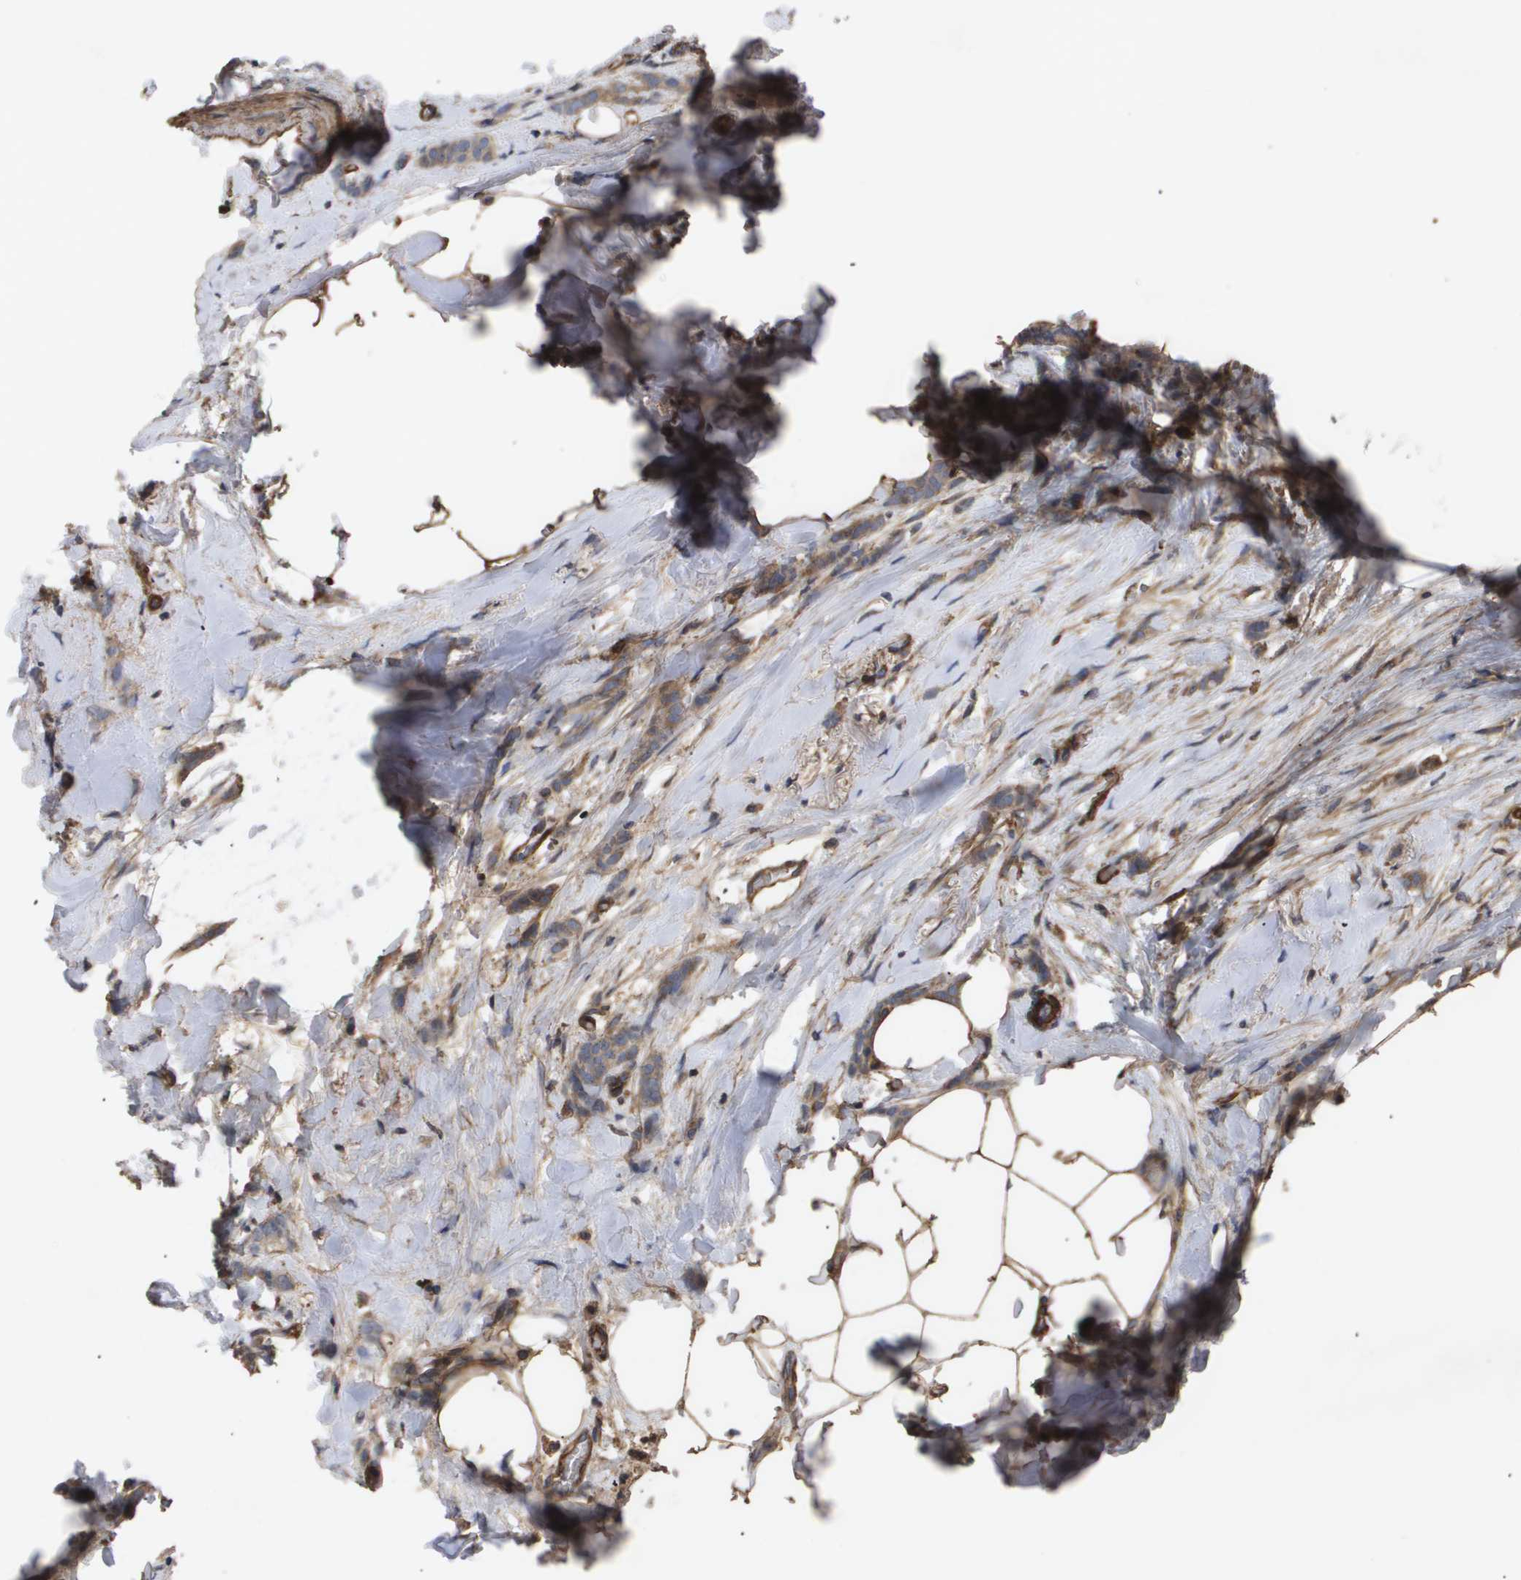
{"staining": {"intensity": "moderate", "quantity": ">75%", "location": "cytoplasmic/membranous"}, "tissue": "breast cancer", "cell_type": "Tumor cells", "image_type": "cancer", "snomed": [{"axis": "morphology", "description": "Lobular carcinoma, in situ"}, {"axis": "morphology", "description": "Lobular carcinoma"}, {"axis": "topography", "description": "Breast"}], "caption": "The image exhibits a brown stain indicating the presence of a protein in the cytoplasmic/membranous of tumor cells in breast cancer (lobular carcinoma).", "gene": "TNS1", "patient": {"sex": "female", "age": 41}}